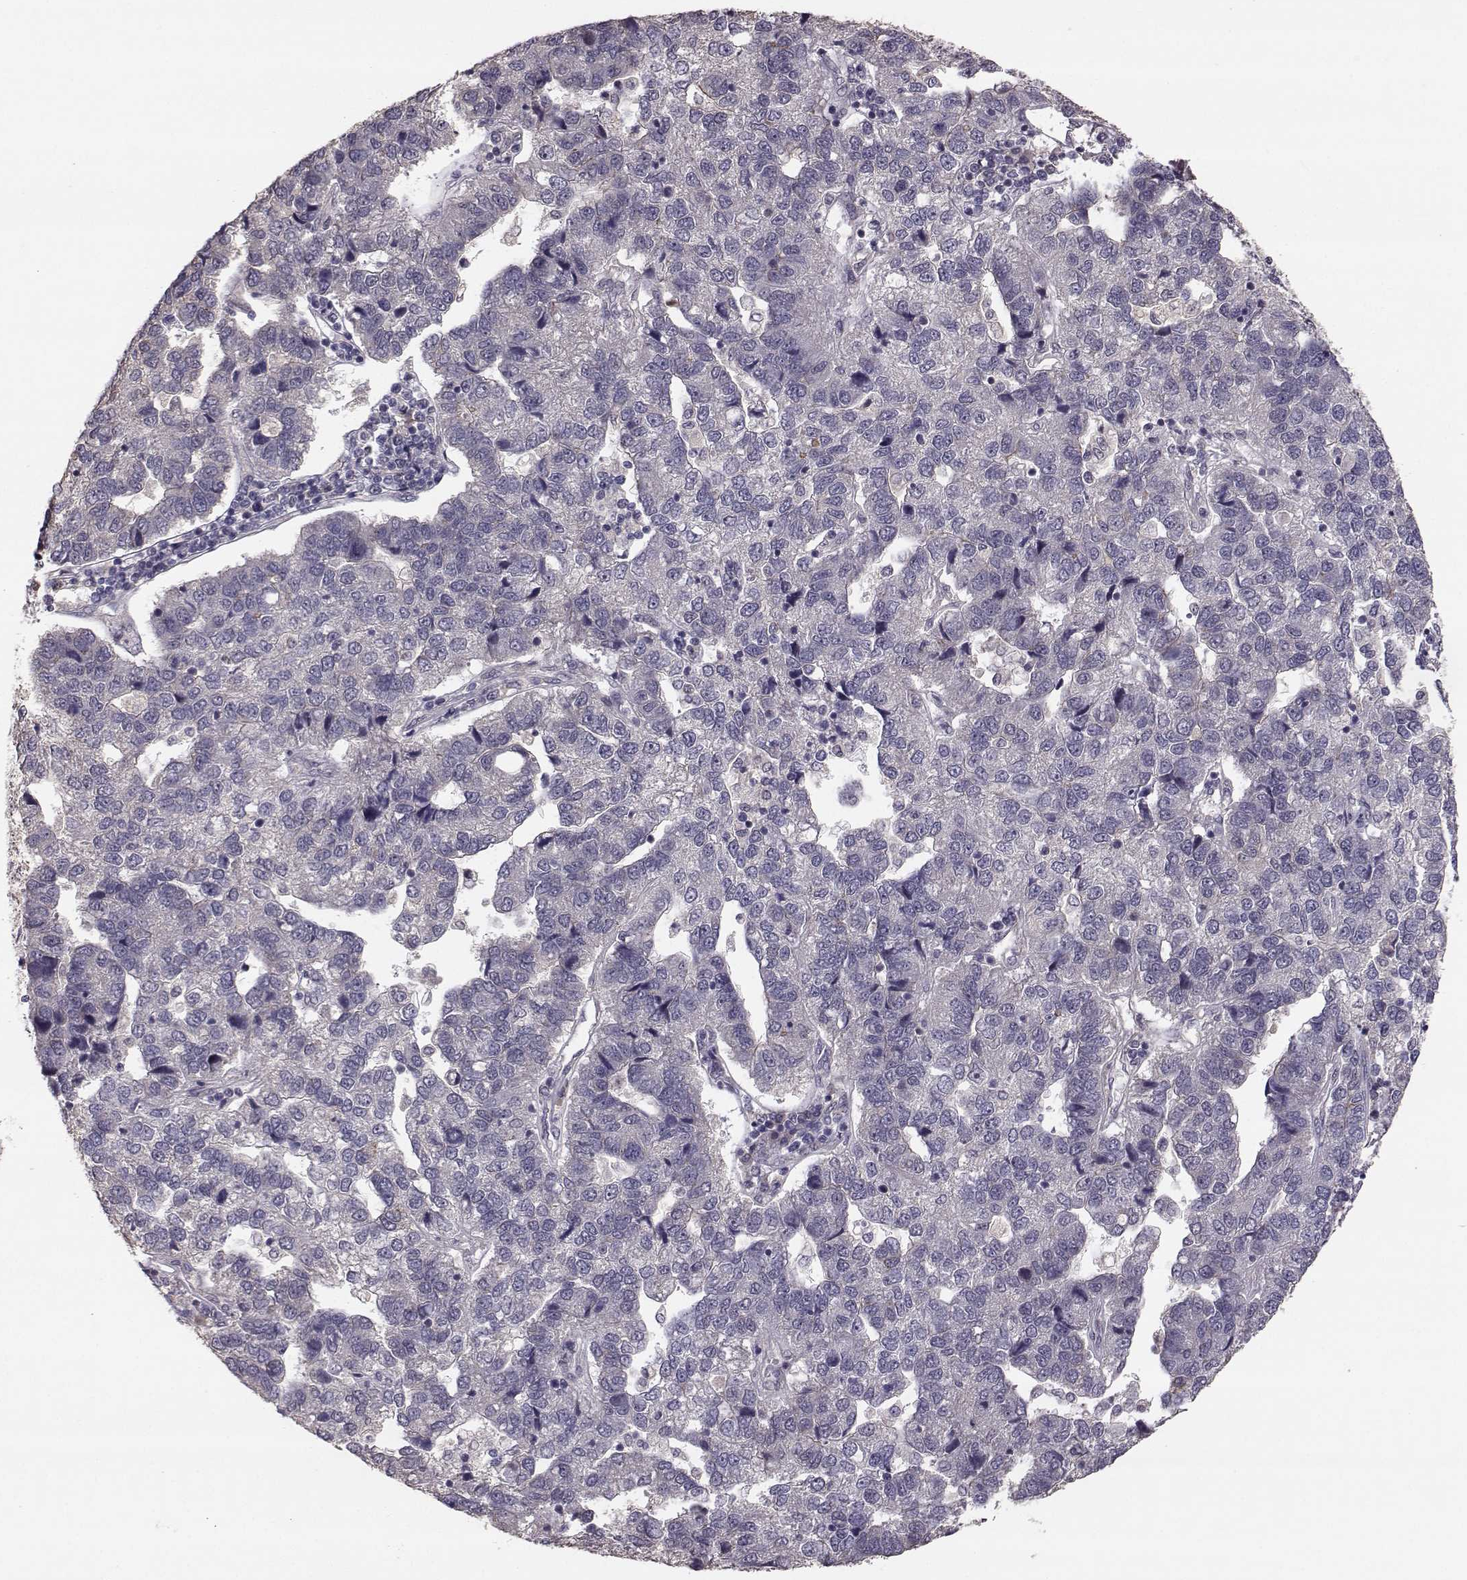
{"staining": {"intensity": "weak", "quantity": "<25%", "location": "cytoplasmic/membranous"}, "tissue": "pancreatic cancer", "cell_type": "Tumor cells", "image_type": "cancer", "snomed": [{"axis": "morphology", "description": "Adenocarcinoma, NOS"}, {"axis": "topography", "description": "Pancreas"}], "caption": "Tumor cells are negative for brown protein staining in pancreatic adenocarcinoma.", "gene": "PLEKHG3", "patient": {"sex": "female", "age": 61}}